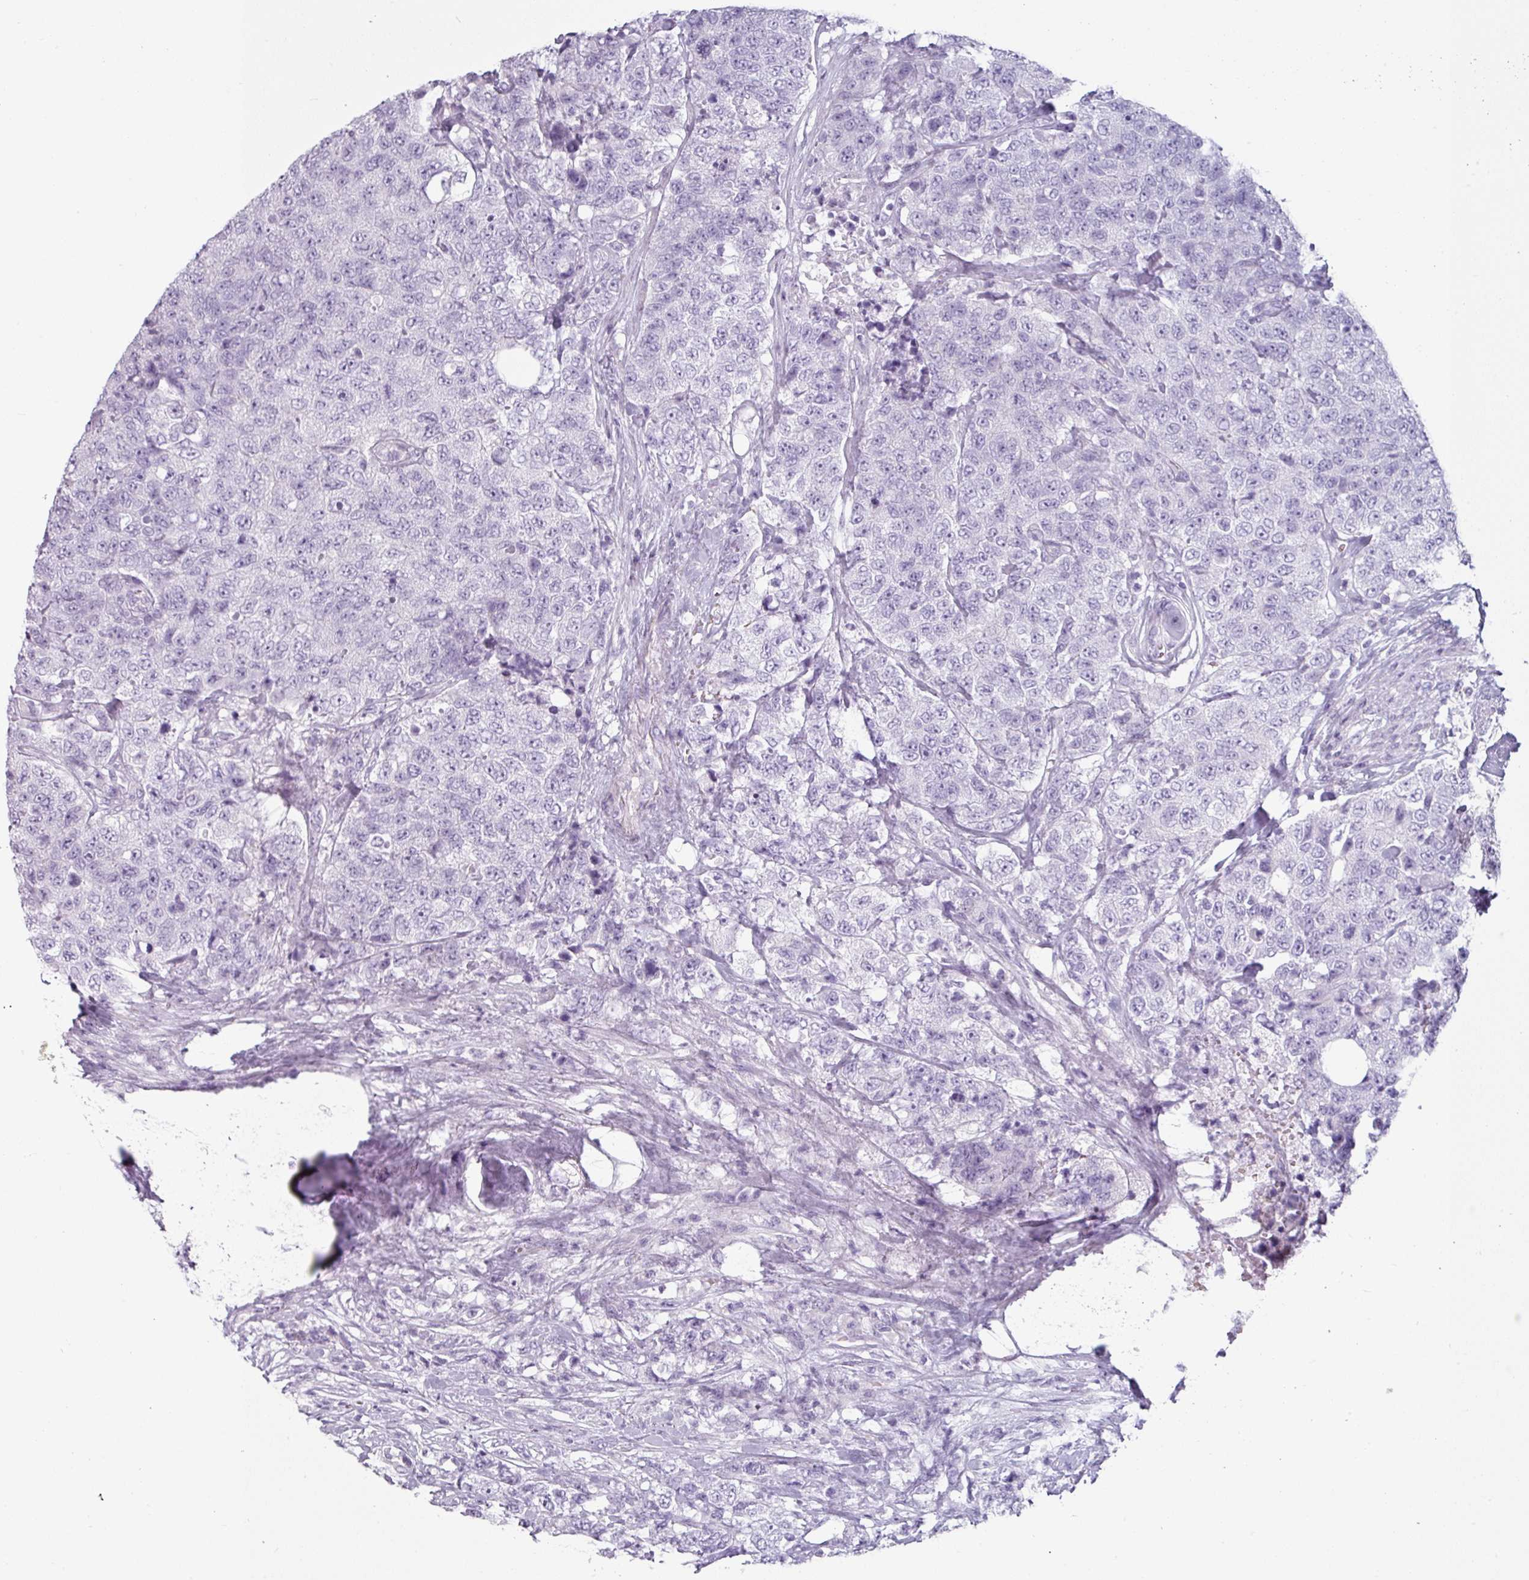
{"staining": {"intensity": "negative", "quantity": "none", "location": "none"}, "tissue": "urothelial cancer", "cell_type": "Tumor cells", "image_type": "cancer", "snomed": [{"axis": "morphology", "description": "Urothelial carcinoma, High grade"}, {"axis": "topography", "description": "Urinary bladder"}], "caption": "Immunohistochemistry of human urothelial cancer reveals no staining in tumor cells.", "gene": "CLCA1", "patient": {"sex": "female", "age": 78}}